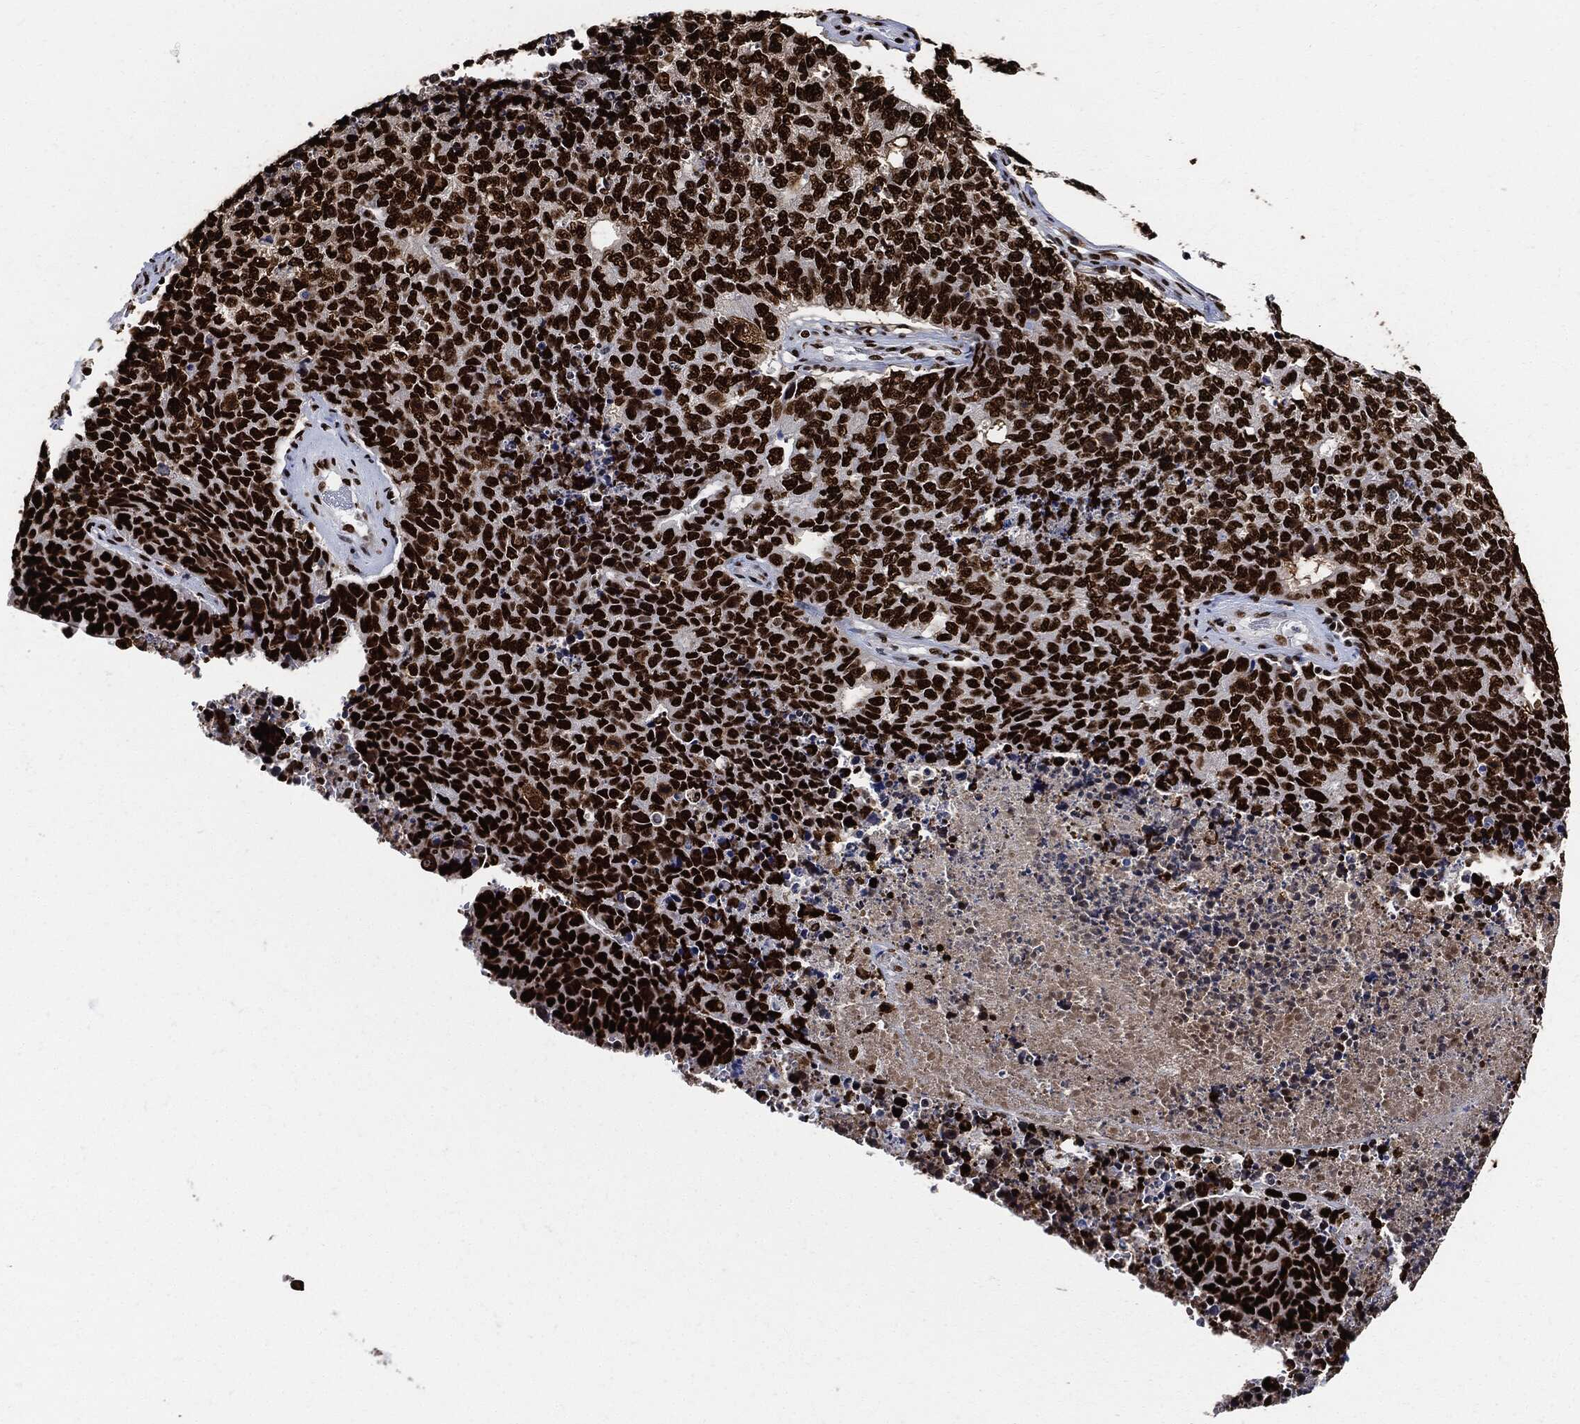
{"staining": {"intensity": "strong", "quantity": ">75%", "location": "nuclear"}, "tissue": "cervical cancer", "cell_type": "Tumor cells", "image_type": "cancer", "snomed": [{"axis": "morphology", "description": "Squamous cell carcinoma, NOS"}, {"axis": "topography", "description": "Cervix"}], "caption": "Immunohistochemistry micrograph of neoplastic tissue: human cervical cancer (squamous cell carcinoma) stained using IHC demonstrates high levels of strong protein expression localized specifically in the nuclear of tumor cells, appearing as a nuclear brown color.", "gene": "RECQL", "patient": {"sex": "female", "age": 63}}